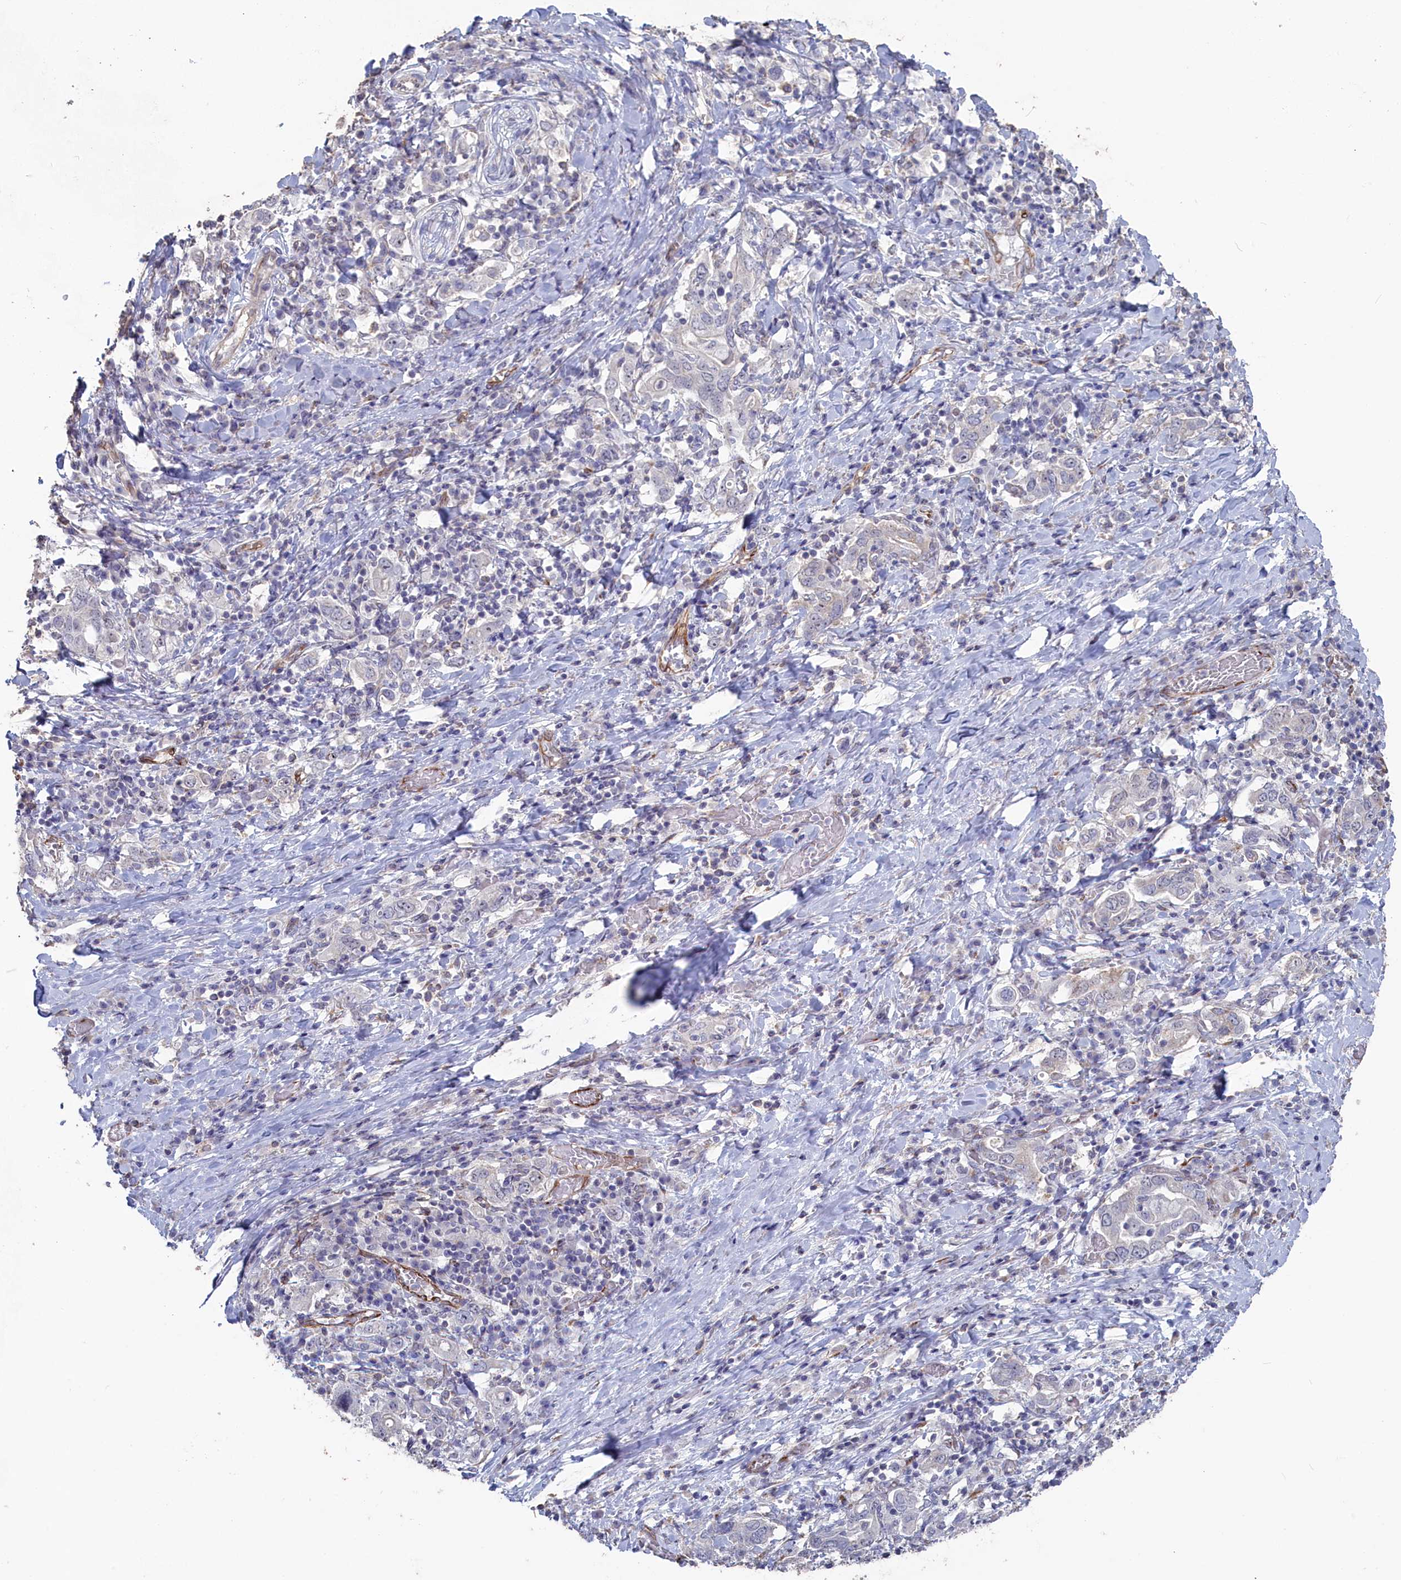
{"staining": {"intensity": "negative", "quantity": "none", "location": "none"}, "tissue": "stomach cancer", "cell_type": "Tumor cells", "image_type": "cancer", "snomed": [{"axis": "morphology", "description": "Adenocarcinoma, NOS"}, {"axis": "topography", "description": "Stomach, upper"}, {"axis": "topography", "description": "Stomach"}], "caption": "DAB (3,3'-diaminobenzidine) immunohistochemical staining of human stomach adenocarcinoma demonstrates no significant staining in tumor cells.", "gene": "SEMG2", "patient": {"sex": "male", "age": 62}}